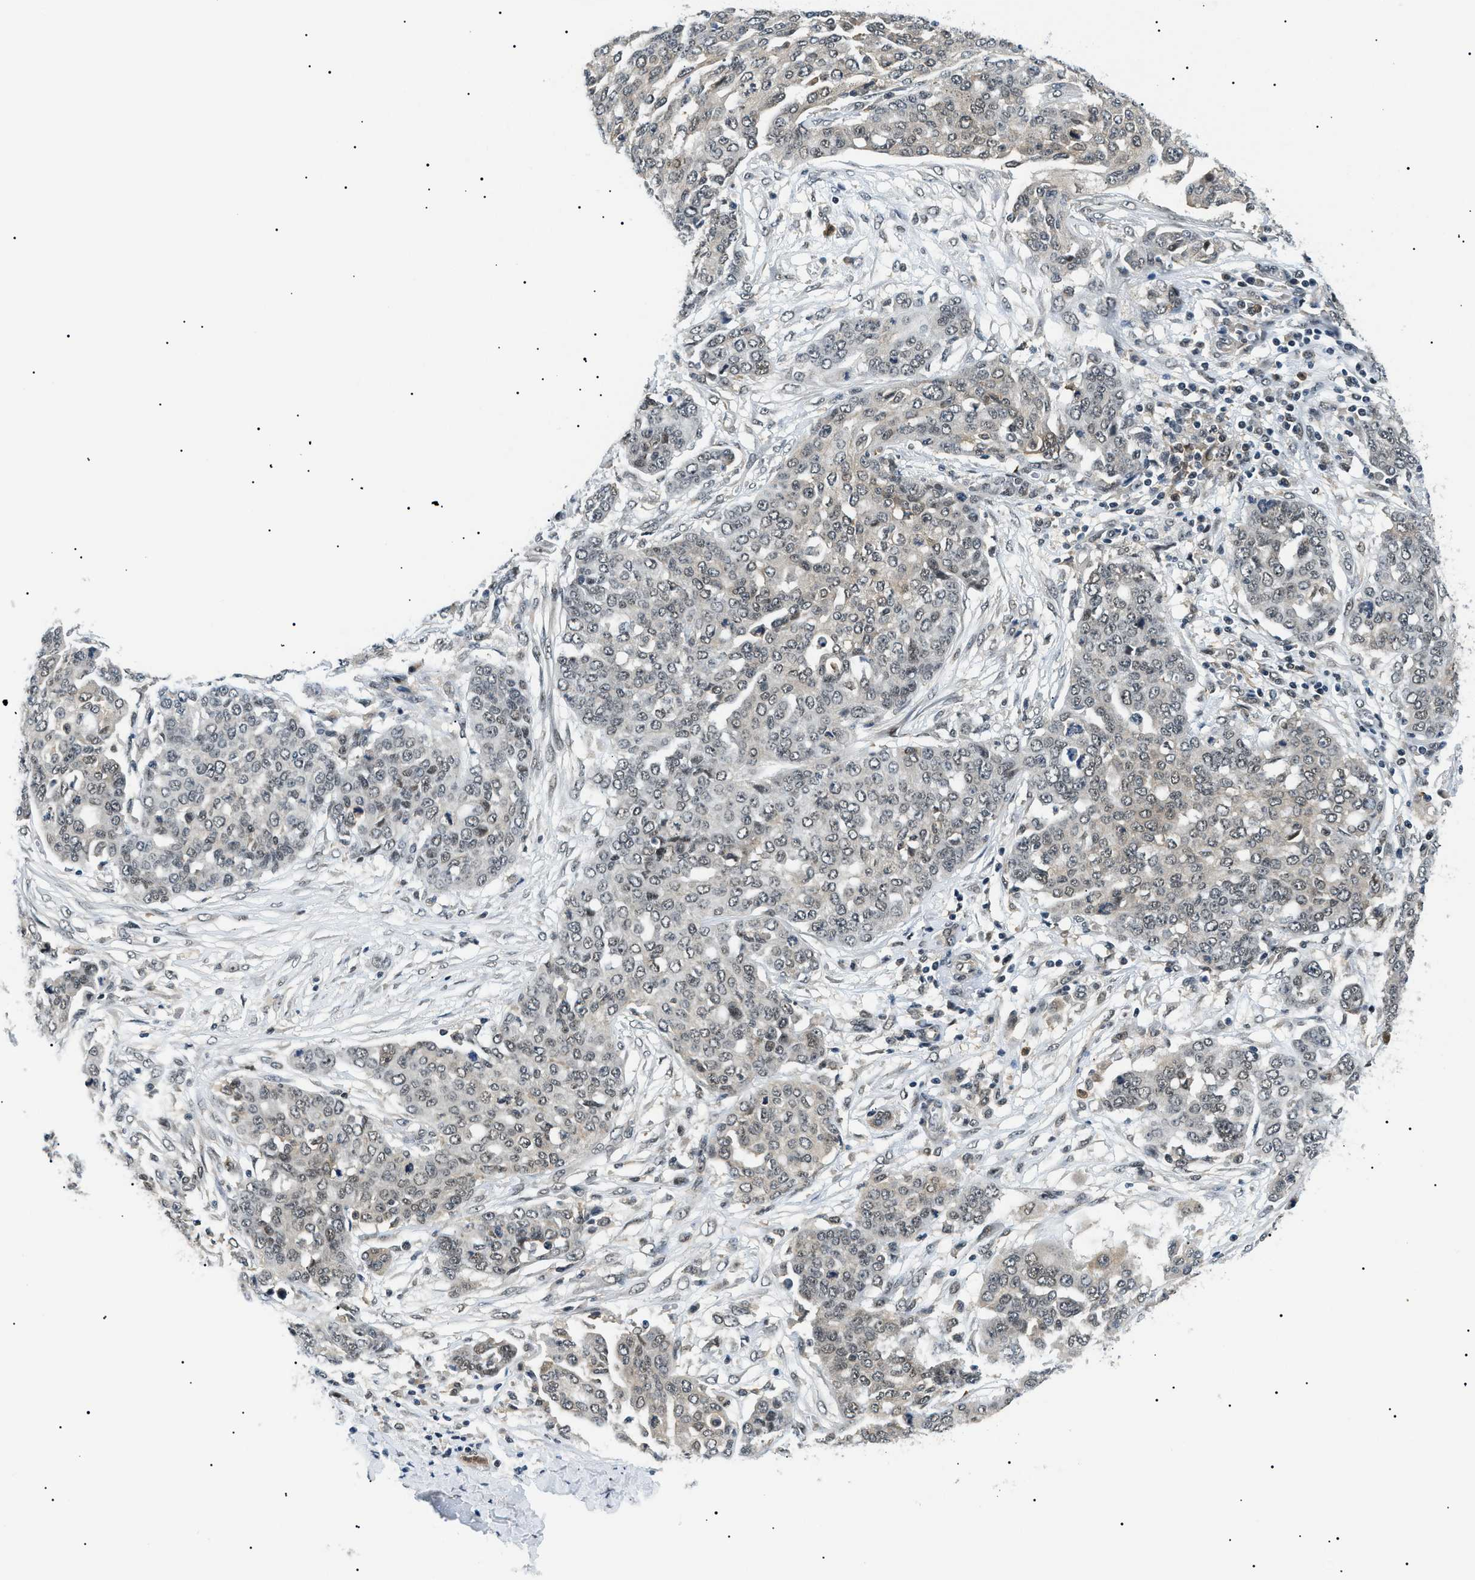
{"staining": {"intensity": "weak", "quantity": "25%-75%", "location": "nuclear"}, "tissue": "ovarian cancer", "cell_type": "Tumor cells", "image_type": "cancer", "snomed": [{"axis": "morphology", "description": "Cystadenocarcinoma, serous, NOS"}, {"axis": "topography", "description": "Soft tissue"}, {"axis": "topography", "description": "Ovary"}], "caption": "IHC of human ovarian cancer displays low levels of weak nuclear positivity in about 25%-75% of tumor cells.", "gene": "RBM15", "patient": {"sex": "female", "age": 57}}